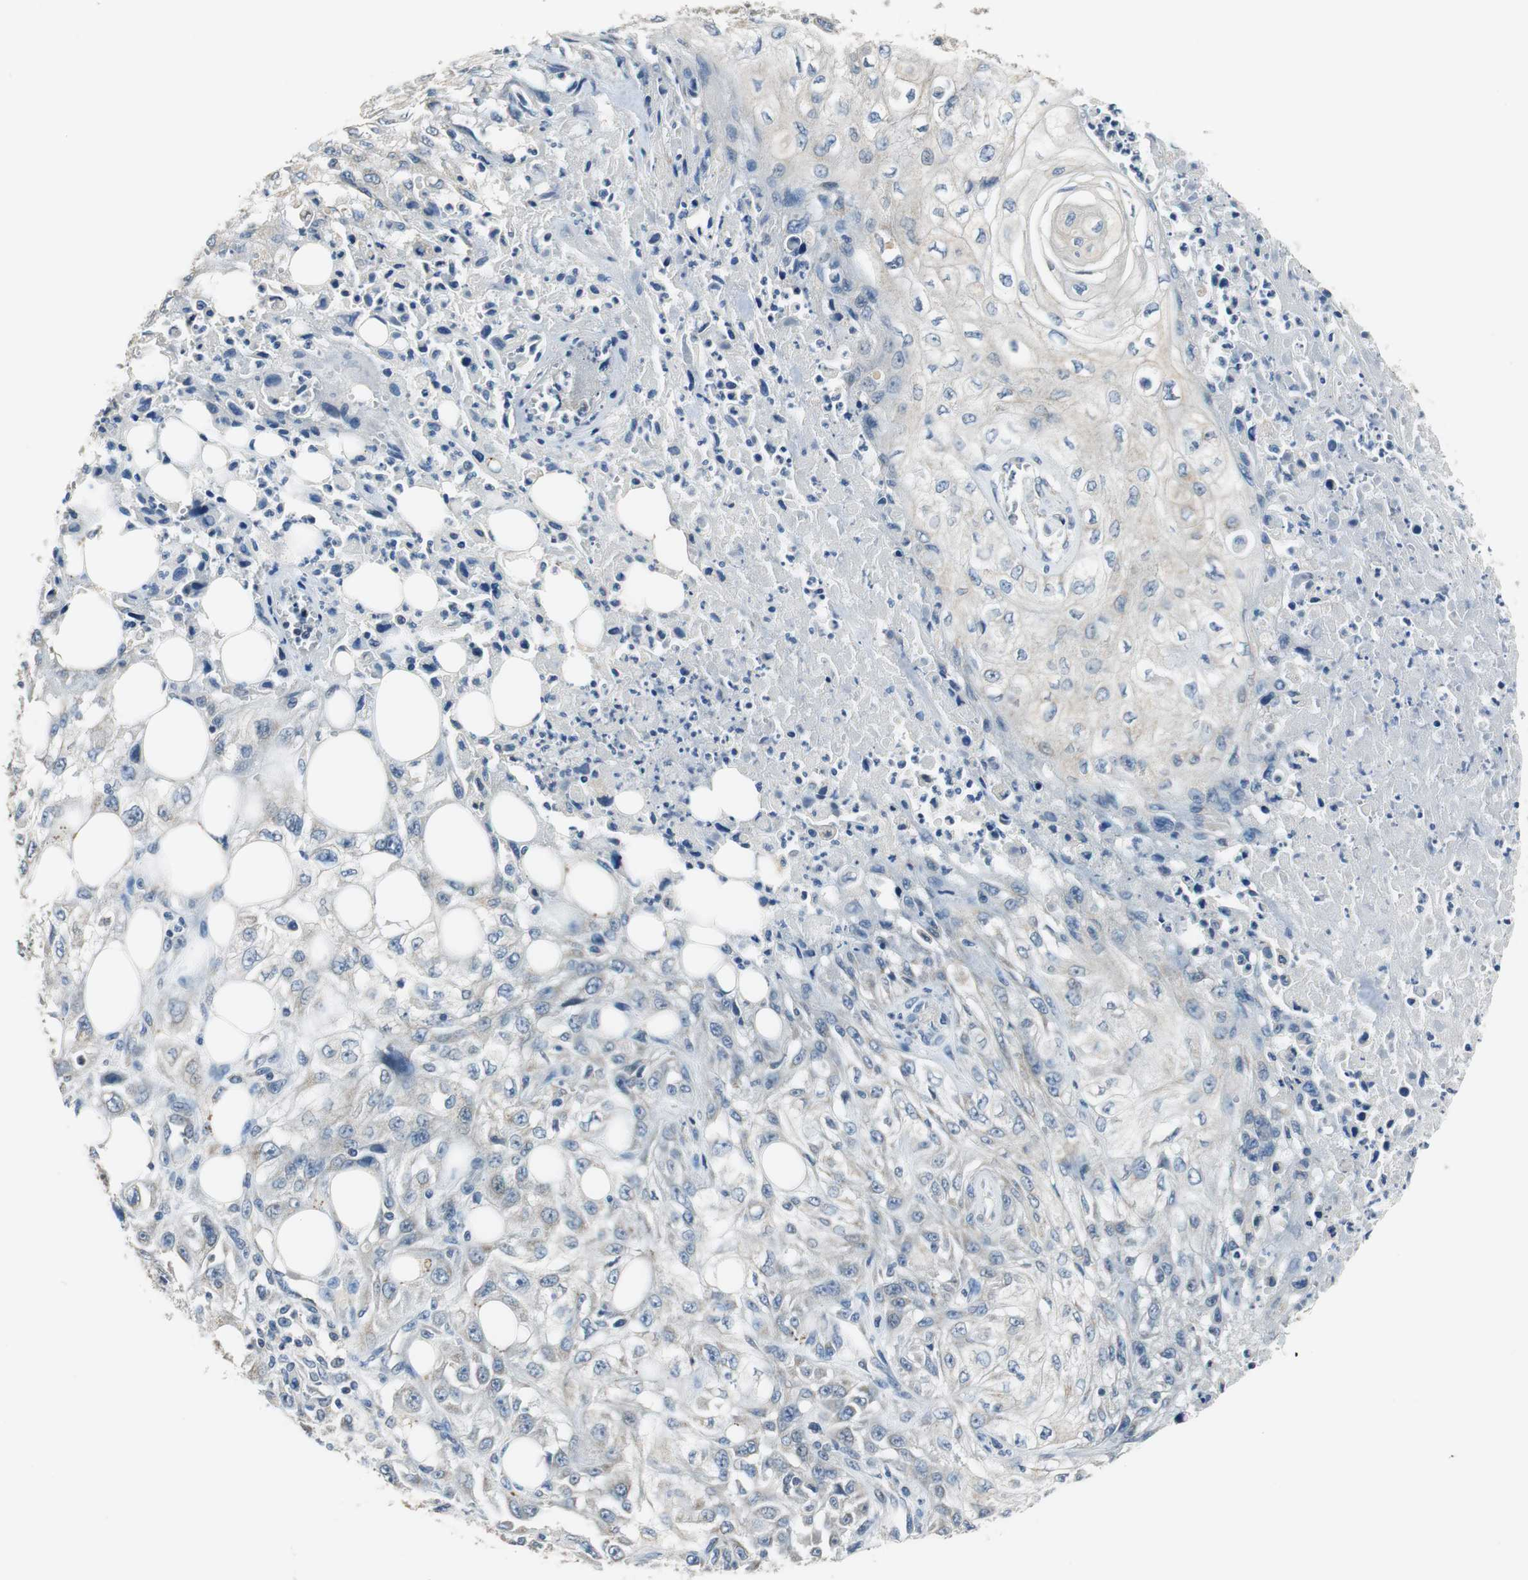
{"staining": {"intensity": "negative", "quantity": "none", "location": "none"}, "tissue": "skin cancer", "cell_type": "Tumor cells", "image_type": "cancer", "snomed": [{"axis": "morphology", "description": "Squamous cell carcinoma, NOS"}, {"axis": "topography", "description": "Skin"}], "caption": "The micrograph reveals no staining of tumor cells in skin cancer. Nuclei are stained in blue.", "gene": "MTIF2", "patient": {"sex": "male", "age": 75}}